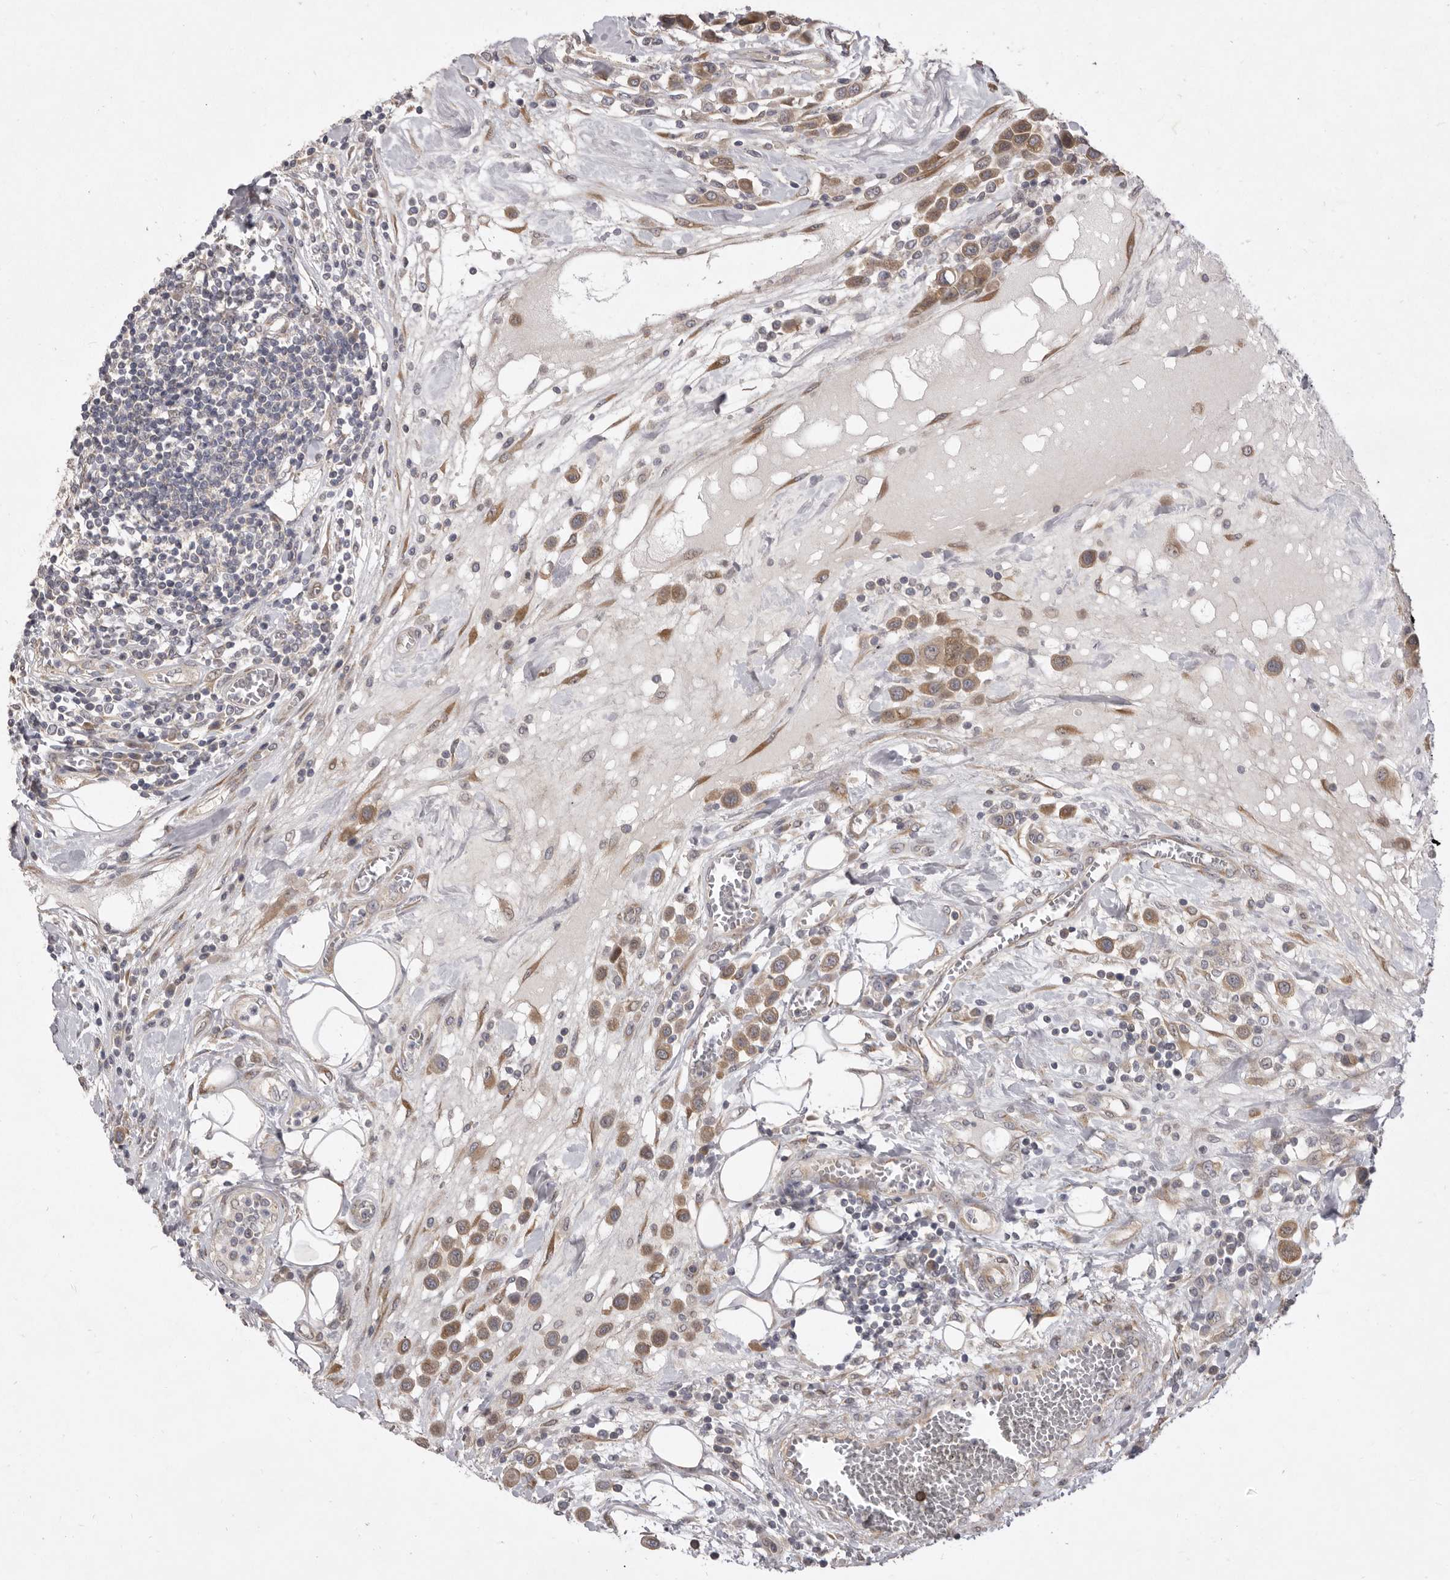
{"staining": {"intensity": "moderate", "quantity": ">75%", "location": "cytoplasmic/membranous"}, "tissue": "urothelial cancer", "cell_type": "Tumor cells", "image_type": "cancer", "snomed": [{"axis": "morphology", "description": "Urothelial carcinoma, High grade"}, {"axis": "topography", "description": "Urinary bladder"}], "caption": "DAB (3,3'-diaminobenzidine) immunohistochemical staining of human urothelial carcinoma (high-grade) demonstrates moderate cytoplasmic/membranous protein expression in about >75% of tumor cells.", "gene": "TBC1D8B", "patient": {"sex": "male", "age": 50}}